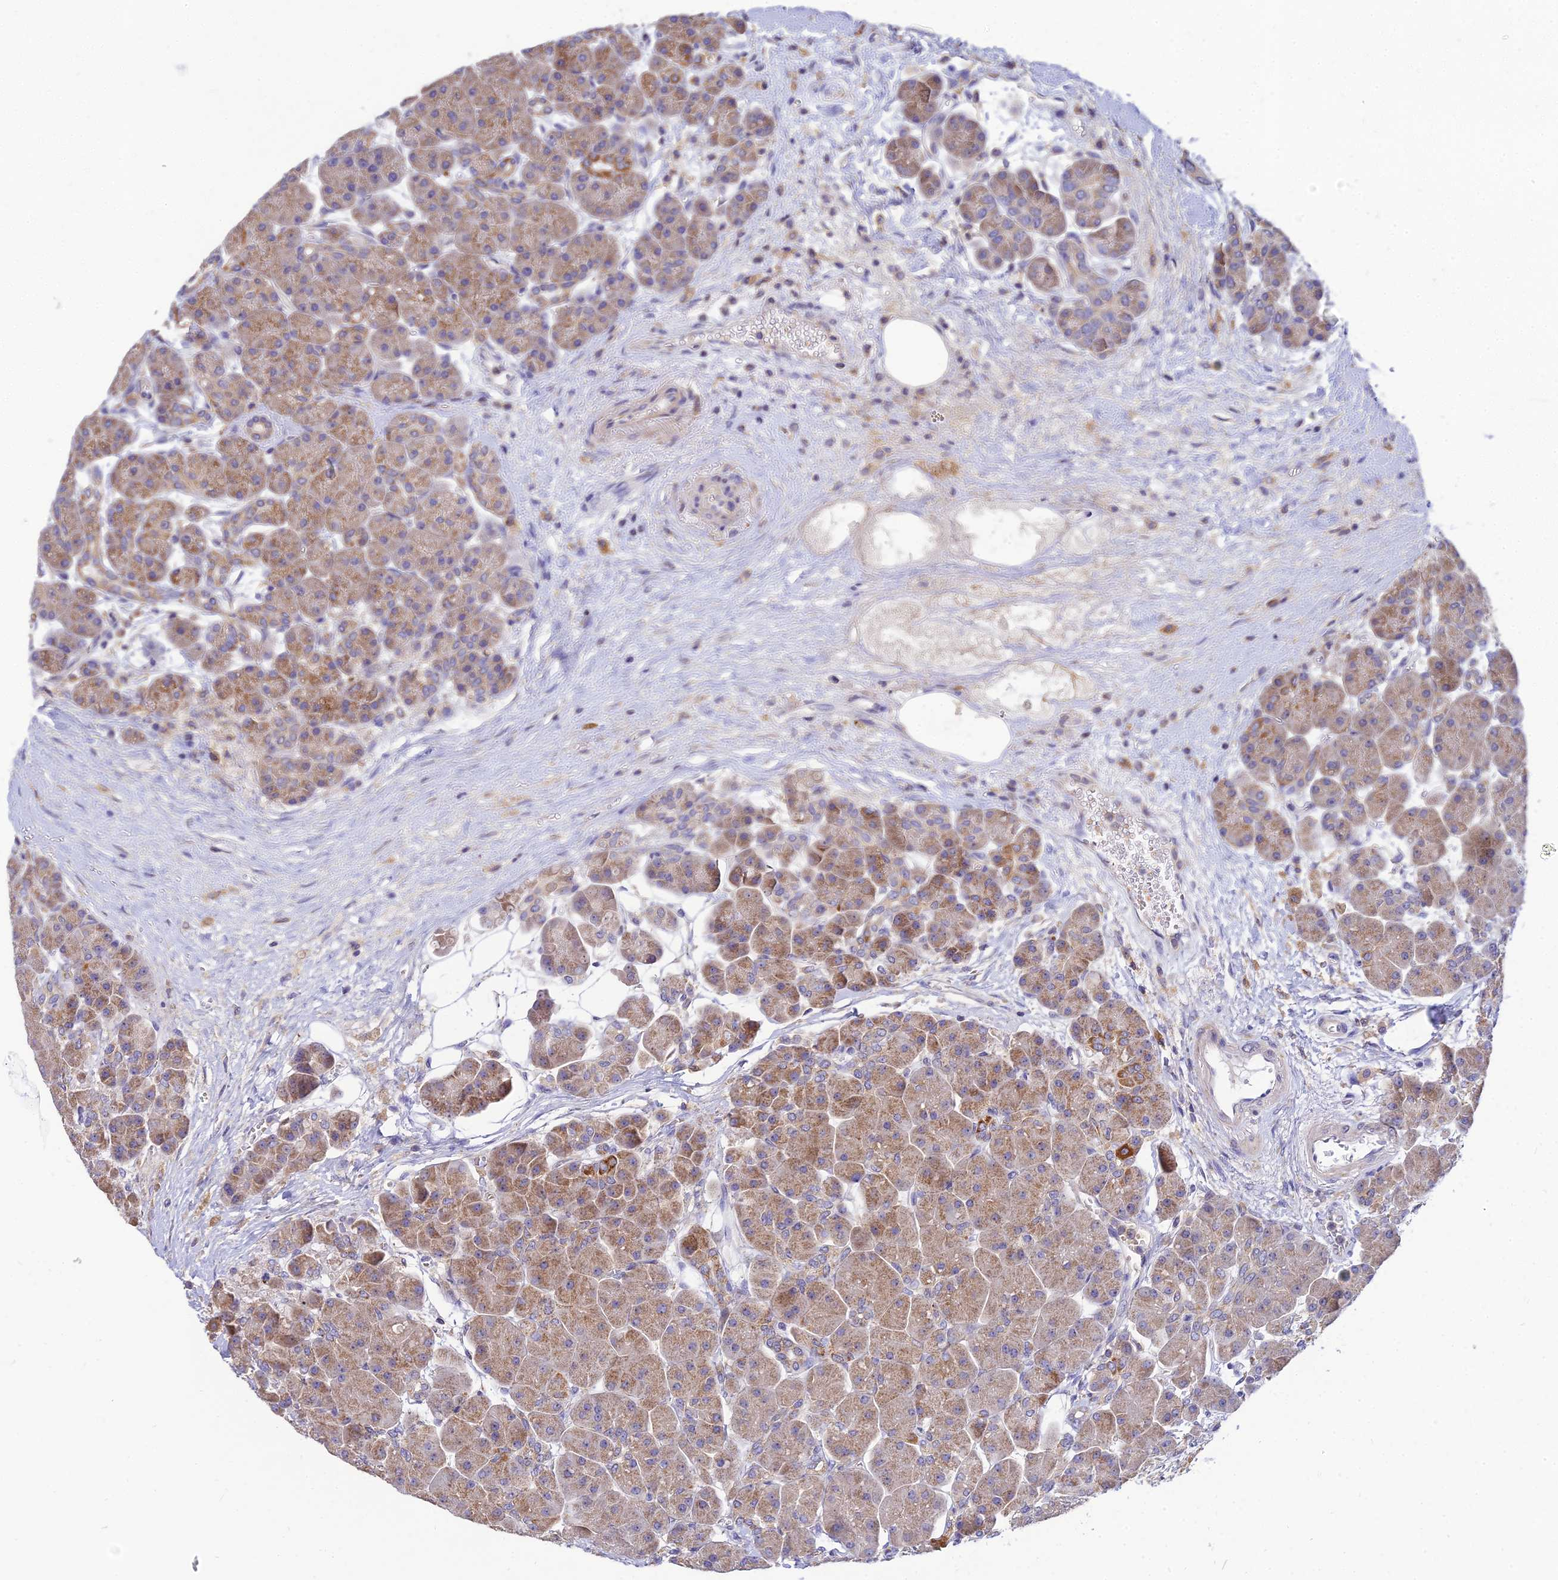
{"staining": {"intensity": "moderate", "quantity": ">75%", "location": "cytoplasmic/membranous"}, "tissue": "pancreas", "cell_type": "Exocrine glandular cells", "image_type": "normal", "snomed": [{"axis": "morphology", "description": "Normal tissue, NOS"}, {"axis": "topography", "description": "Pancreas"}], "caption": "IHC of unremarkable human pancreas reveals medium levels of moderate cytoplasmic/membranous staining in about >75% of exocrine glandular cells. The staining is performed using DAB (3,3'-diaminobenzidine) brown chromogen to label protein expression. The nuclei are counter-stained blue using hematoxylin.", "gene": "ARL8A", "patient": {"sex": "male", "age": 66}}